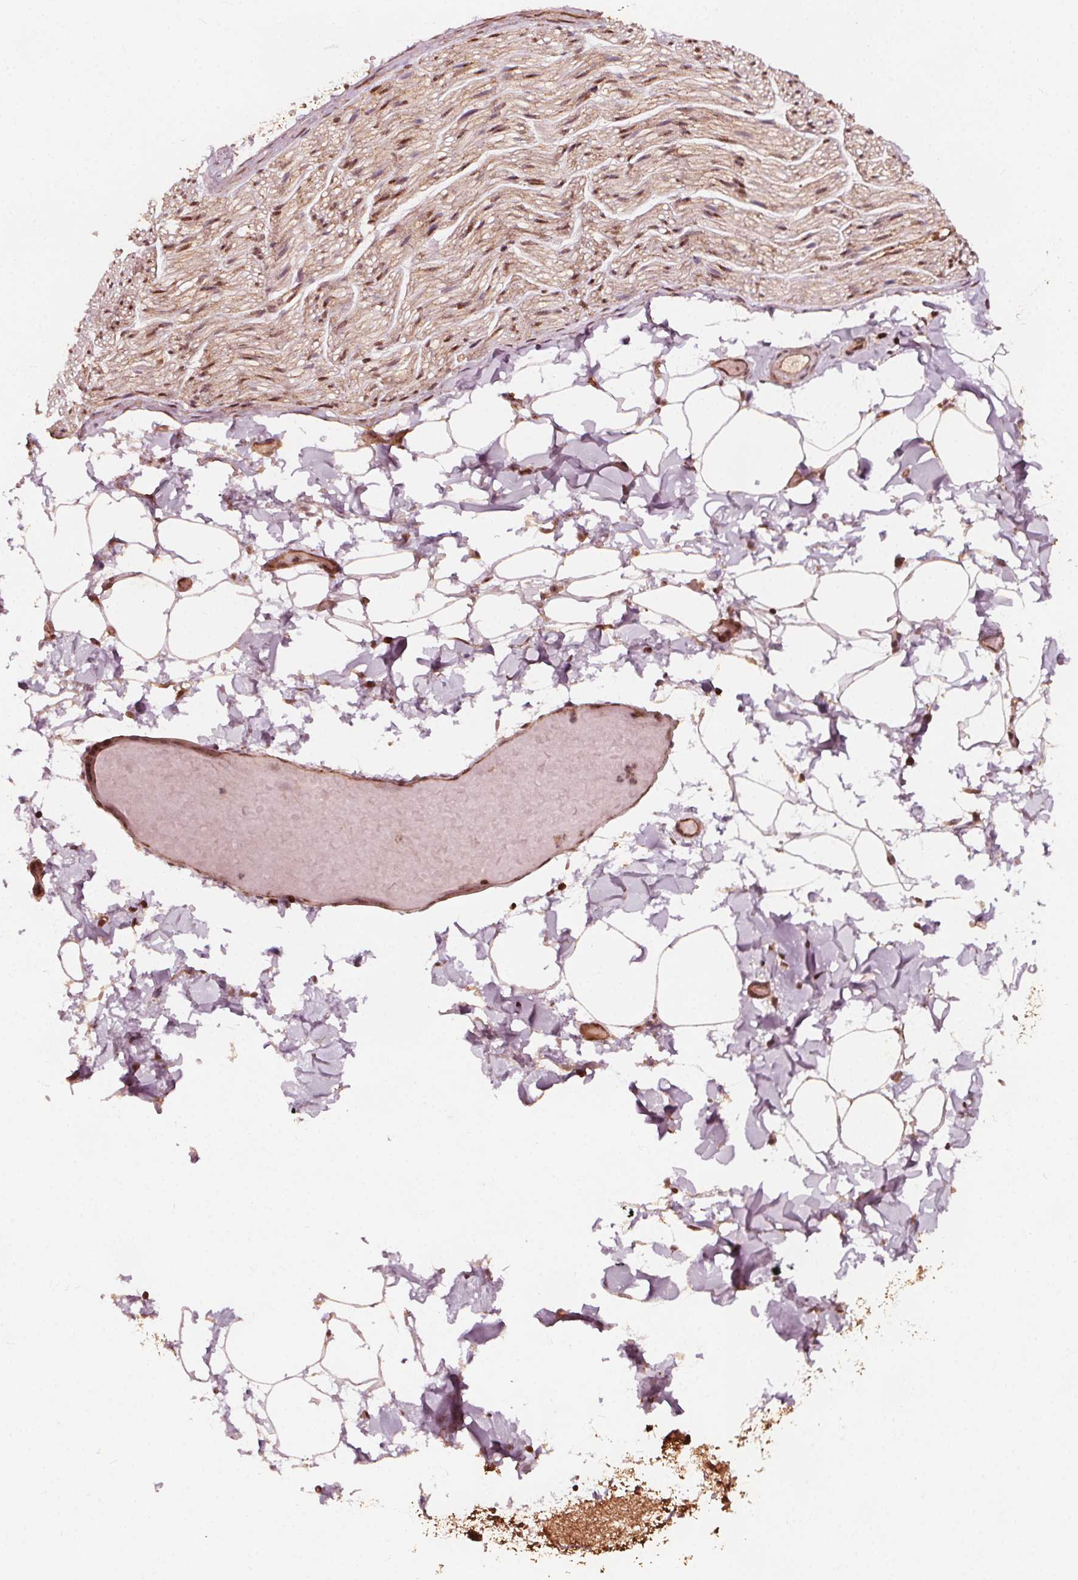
{"staining": {"intensity": "strong", "quantity": ">75%", "location": "cytoplasmic/membranous"}, "tissue": "adipose tissue", "cell_type": "Adipocytes", "image_type": "normal", "snomed": [{"axis": "morphology", "description": "Normal tissue, NOS"}, {"axis": "topography", "description": "Gallbladder"}, {"axis": "topography", "description": "Peripheral nerve tissue"}], "caption": "Immunohistochemistry photomicrograph of benign adipose tissue stained for a protein (brown), which shows high levels of strong cytoplasmic/membranous positivity in approximately >75% of adipocytes.", "gene": "AIP", "patient": {"sex": "female", "age": 45}}